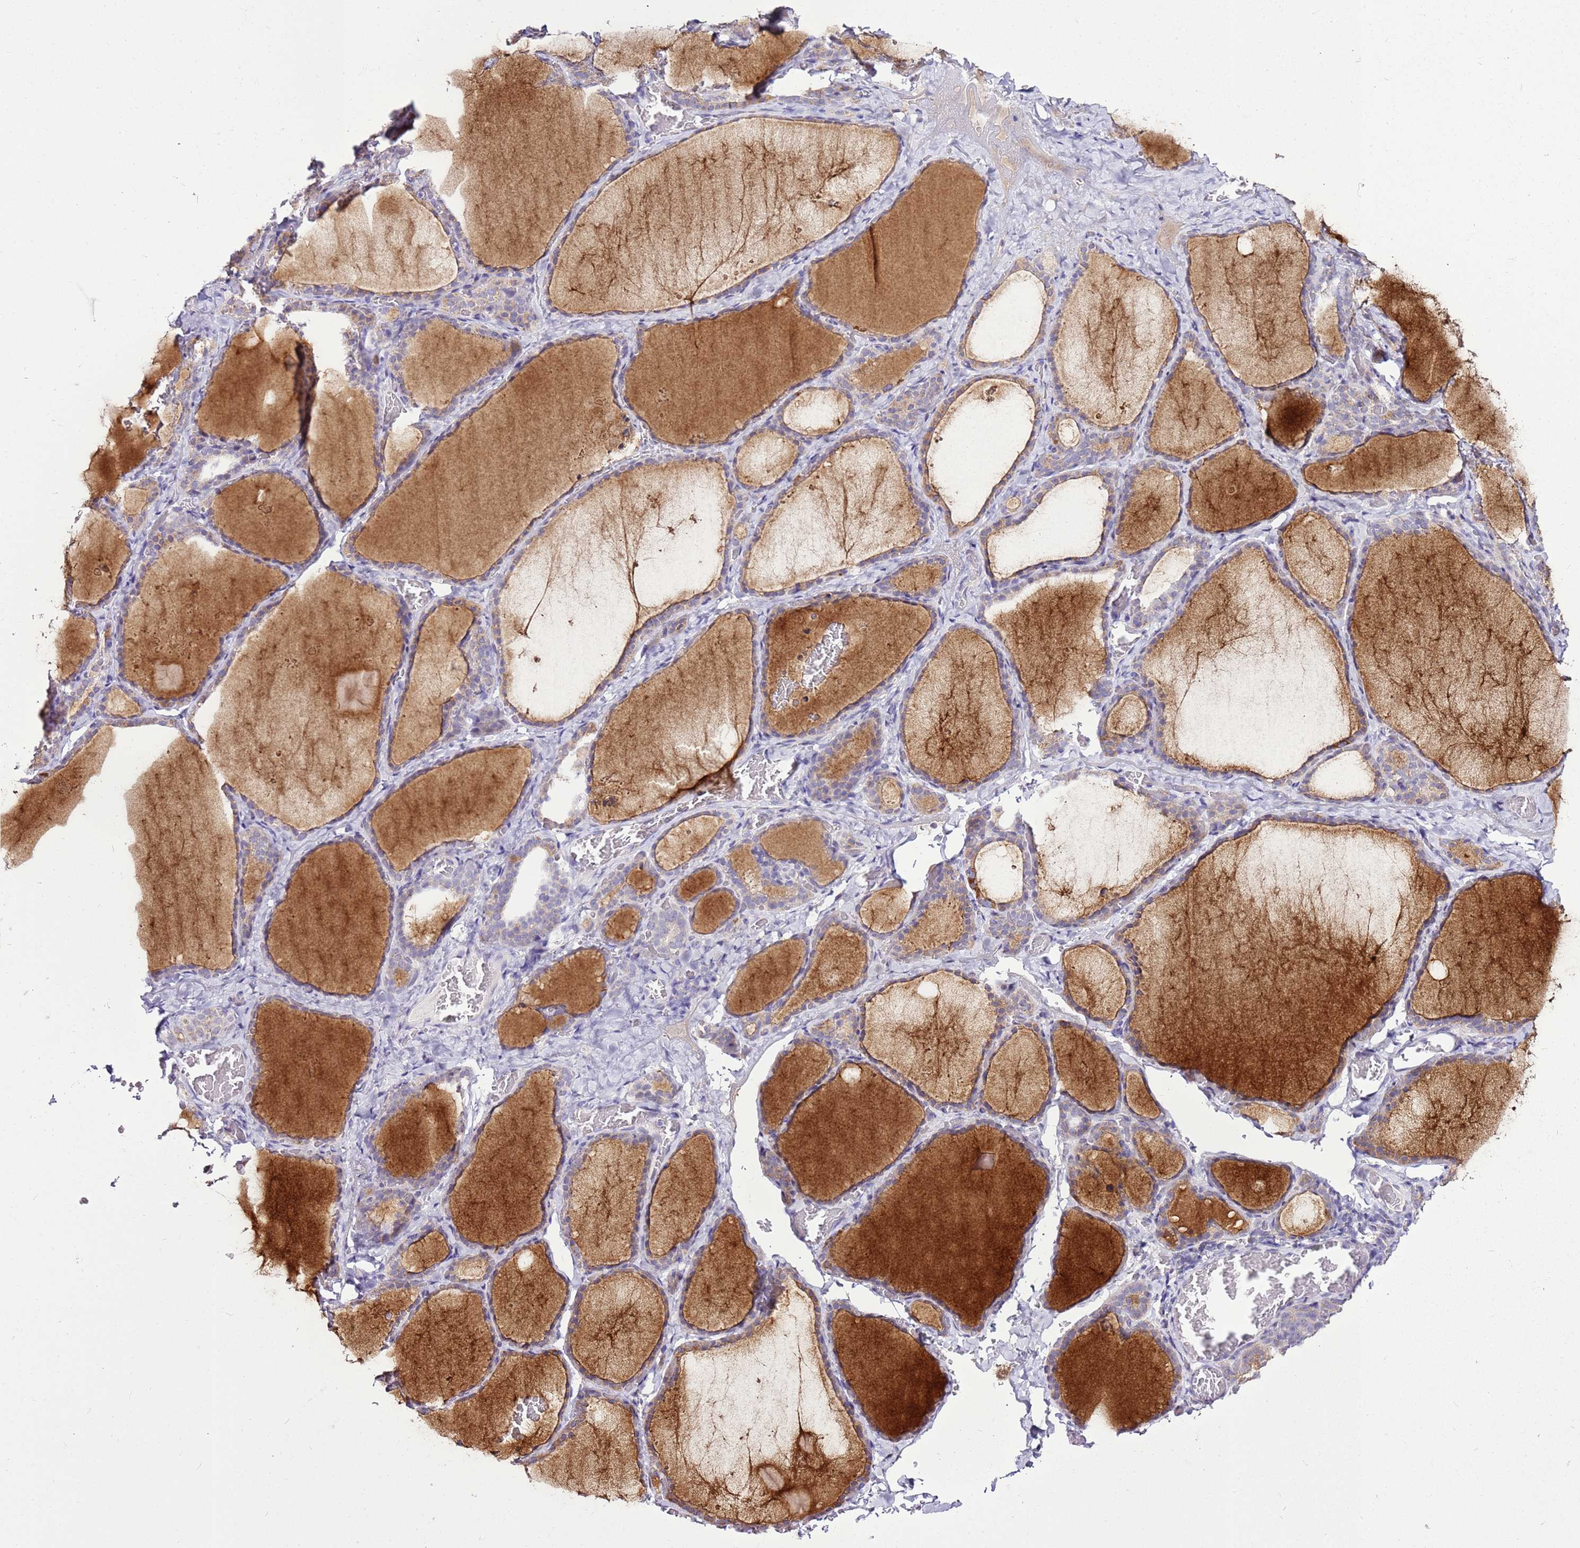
{"staining": {"intensity": "negative", "quantity": "none", "location": "none"}, "tissue": "thyroid gland", "cell_type": "Glandular cells", "image_type": "normal", "snomed": [{"axis": "morphology", "description": "Normal tissue, NOS"}, {"axis": "topography", "description": "Thyroid gland"}], "caption": "Immunohistochemical staining of normal human thyroid gland shows no significant positivity in glandular cells.", "gene": "SLC38A5", "patient": {"sex": "female", "age": 39}}